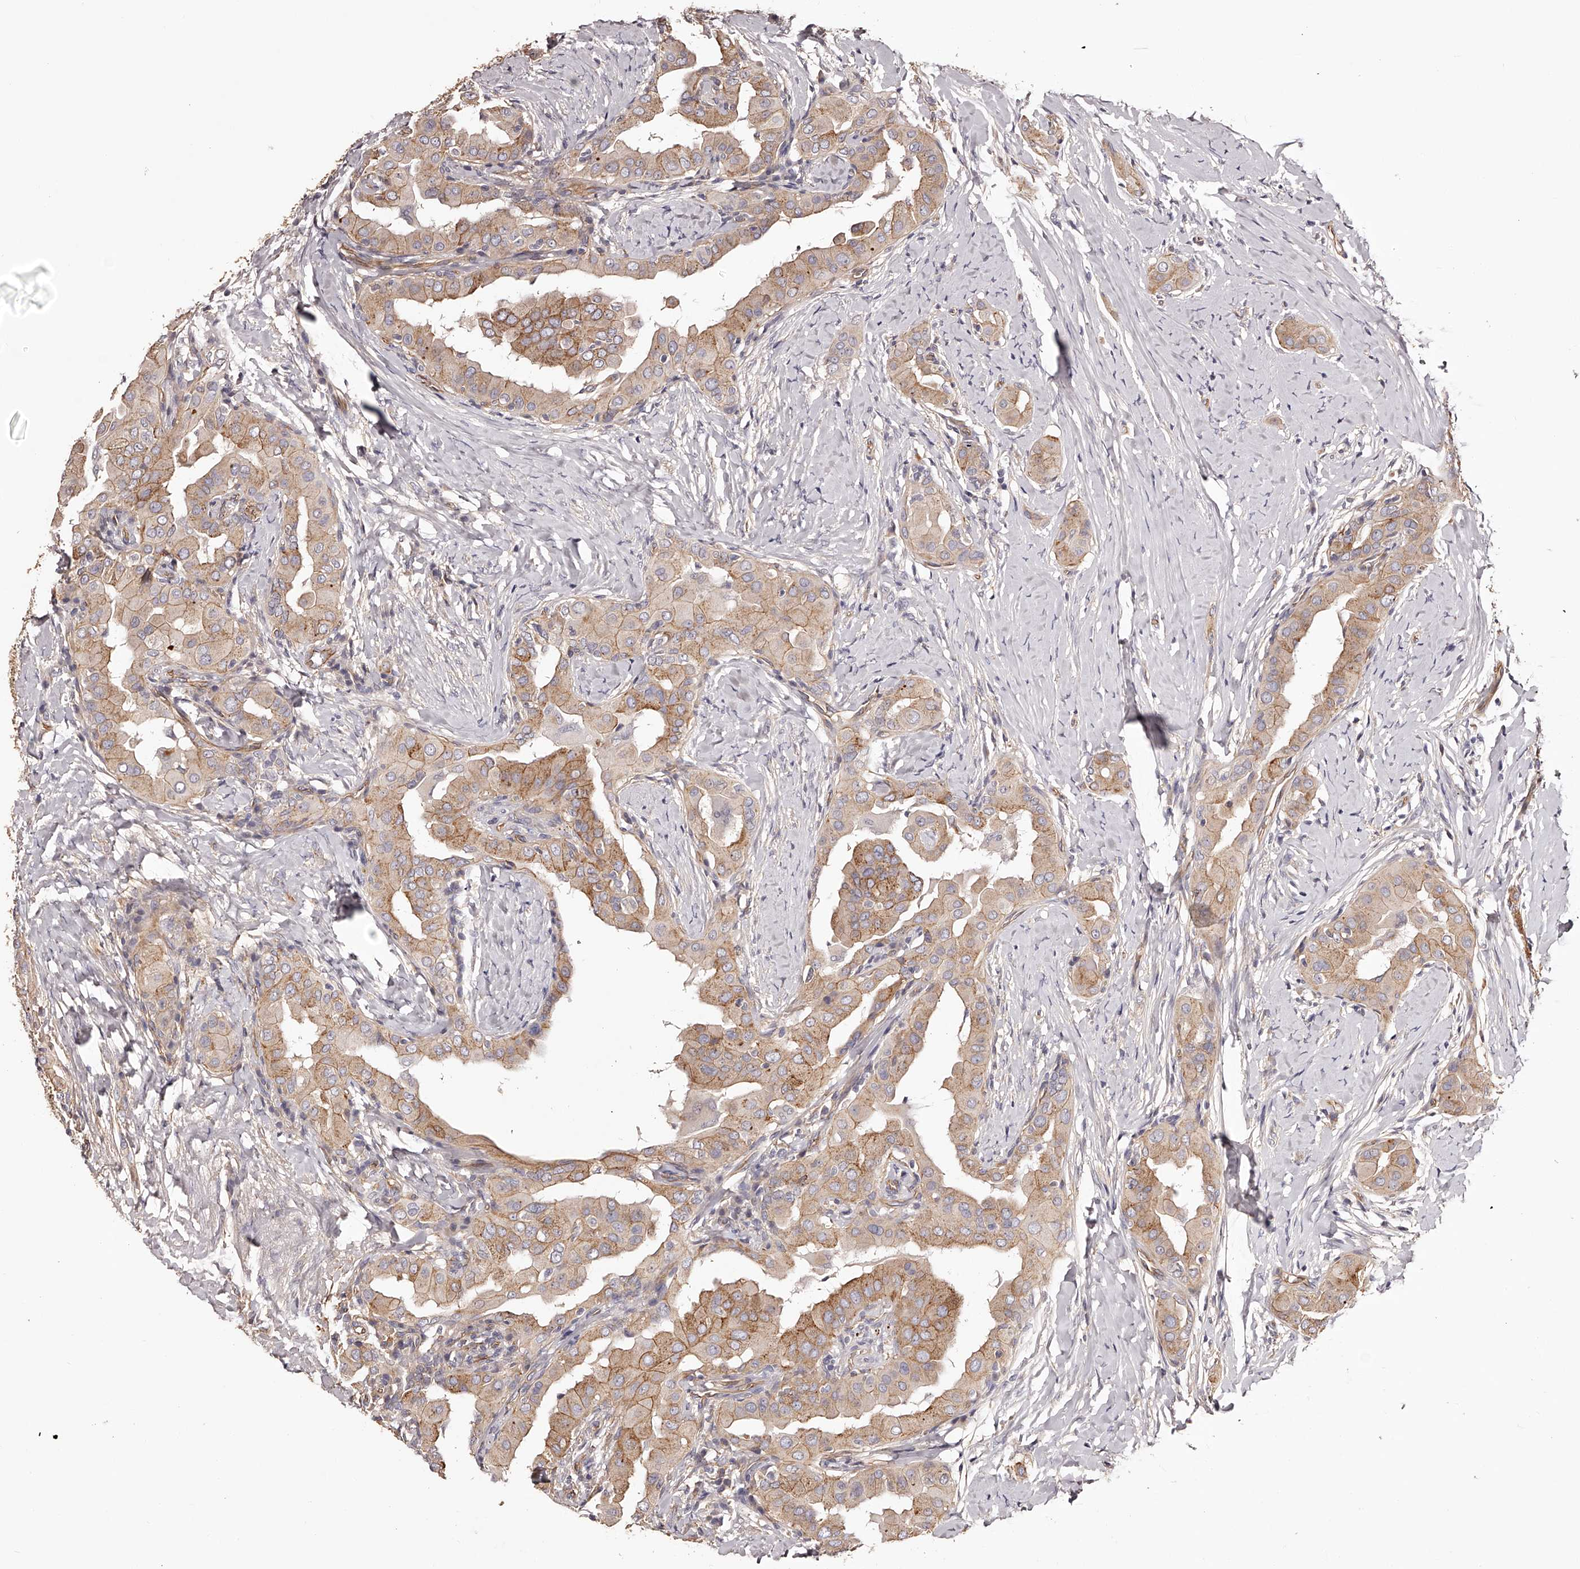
{"staining": {"intensity": "moderate", "quantity": ">75%", "location": "cytoplasmic/membranous"}, "tissue": "thyroid cancer", "cell_type": "Tumor cells", "image_type": "cancer", "snomed": [{"axis": "morphology", "description": "Papillary adenocarcinoma, NOS"}, {"axis": "topography", "description": "Thyroid gland"}], "caption": "Thyroid cancer (papillary adenocarcinoma) tissue displays moderate cytoplasmic/membranous expression in approximately >75% of tumor cells, visualized by immunohistochemistry.", "gene": "LTV1", "patient": {"sex": "male", "age": 33}}